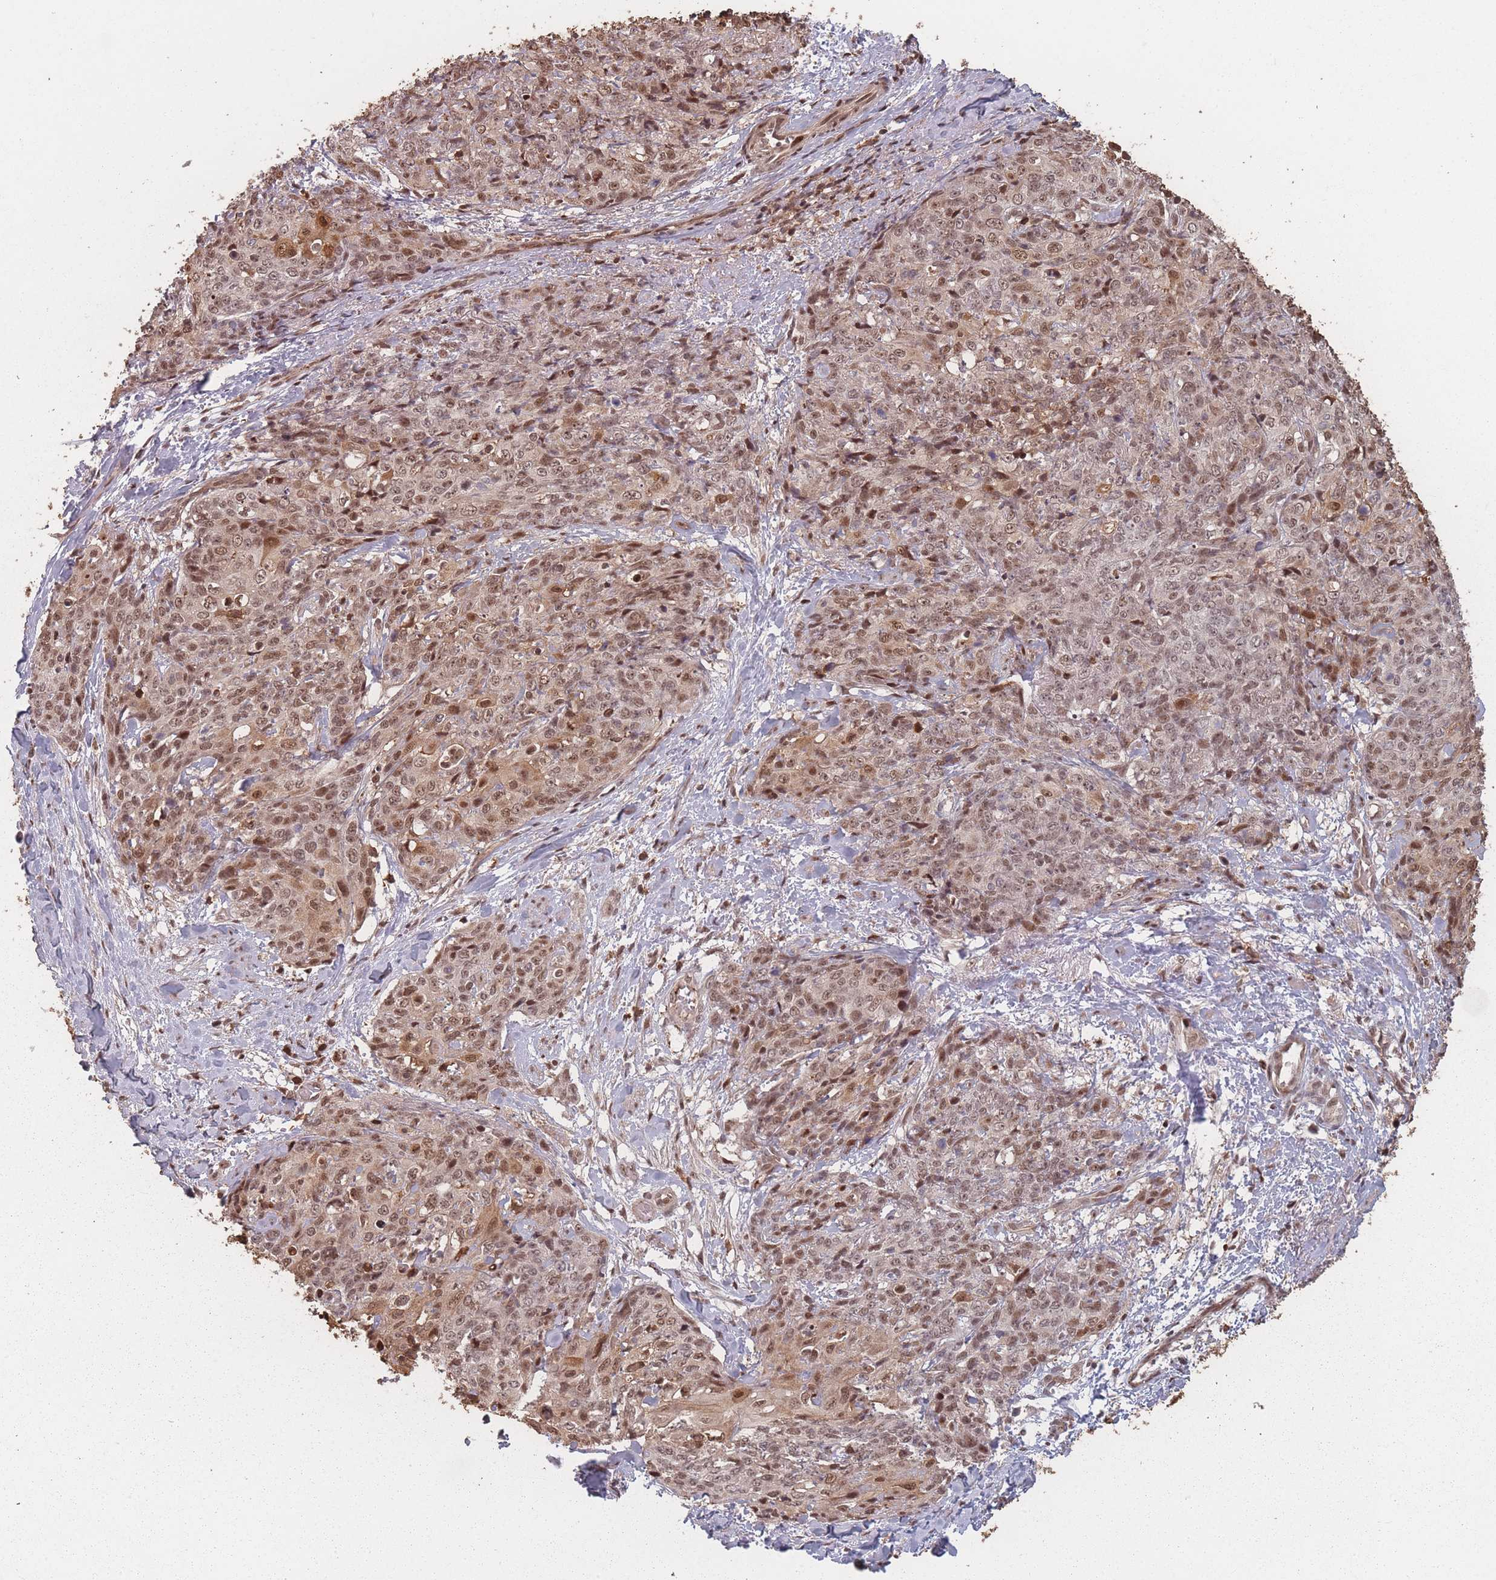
{"staining": {"intensity": "moderate", "quantity": ">75%", "location": "nuclear"}, "tissue": "skin cancer", "cell_type": "Tumor cells", "image_type": "cancer", "snomed": [{"axis": "morphology", "description": "Squamous cell carcinoma, NOS"}, {"axis": "topography", "description": "Skin"}, {"axis": "topography", "description": "Vulva"}], "caption": "Skin cancer (squamous cell carcinoma) was stained to show a protein in brown. There is medium levels of moderate nuclear expression in about >75% of tumor cells.", "gene": "WDR55", "patient": {"sex": "female", "age": 85}}